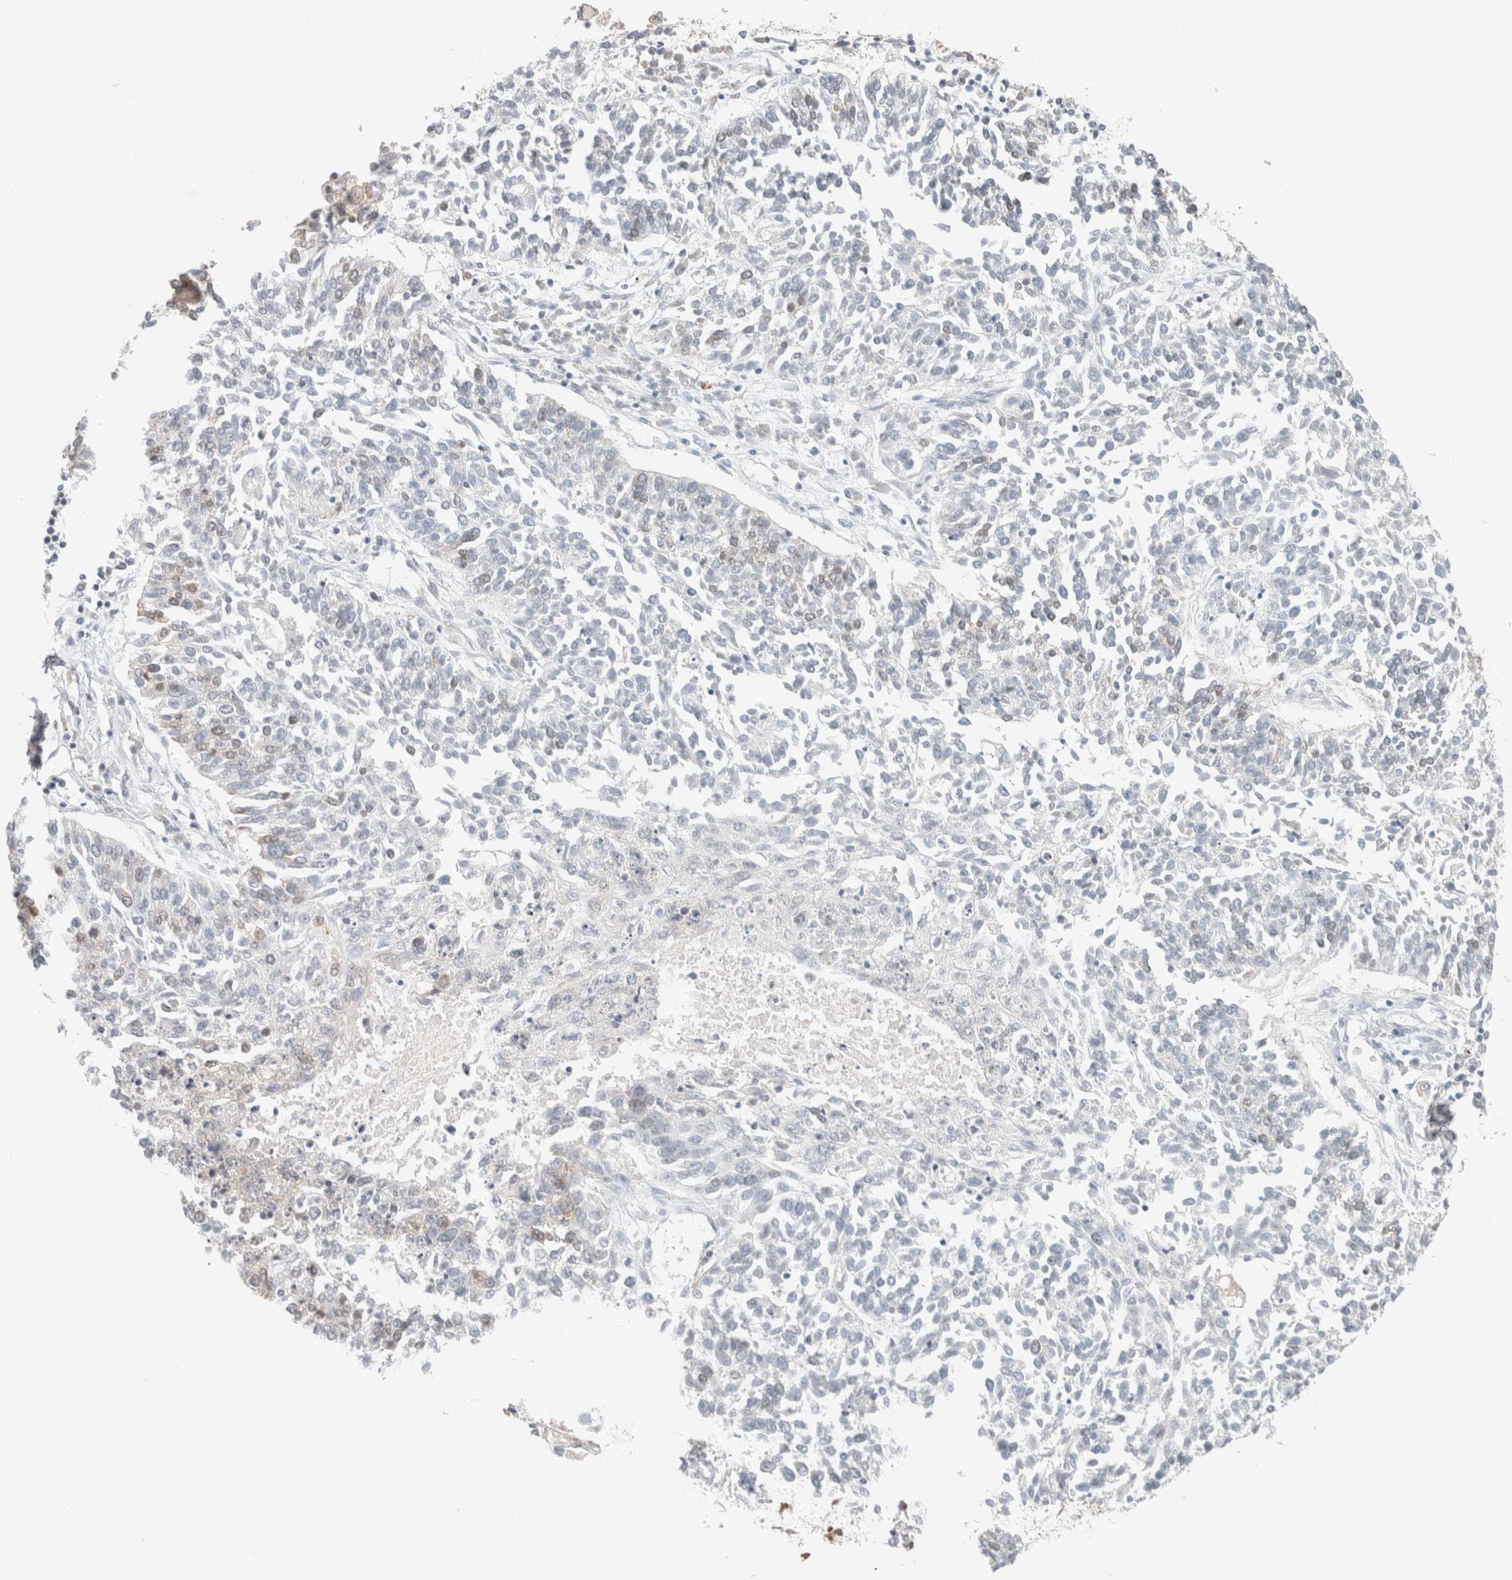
{"staining": {"intensity": "negative", "quantity": "none", "location": "none"}, "tissue": "lung cancer", "cell_type": "Tumor cells", "image_type": "cancer", "snomed": [{"axis": "morphology", "description": "Normal tissue, NOS"}, {"axis": "morphology", "description": "Squamous cell carcinoma, NOS"}, {"axis": "topography", "description": "Lymph node"}, {"axis": "topography", "description": "Cartilage tissue"}, {"axis": "topography", "description": "Bronchus"}, {"axis": "topography", "description": "Lung"}, {"axis": "topography", "description": "Peripheral nerve tissue"}], "caption": "Lung squamous cell carcinoma was stained to show a protein in brown. There is no significant positivity in tumor cells.", "gene": "MARK3", "patient": {"sex": "female", "age": 49}}